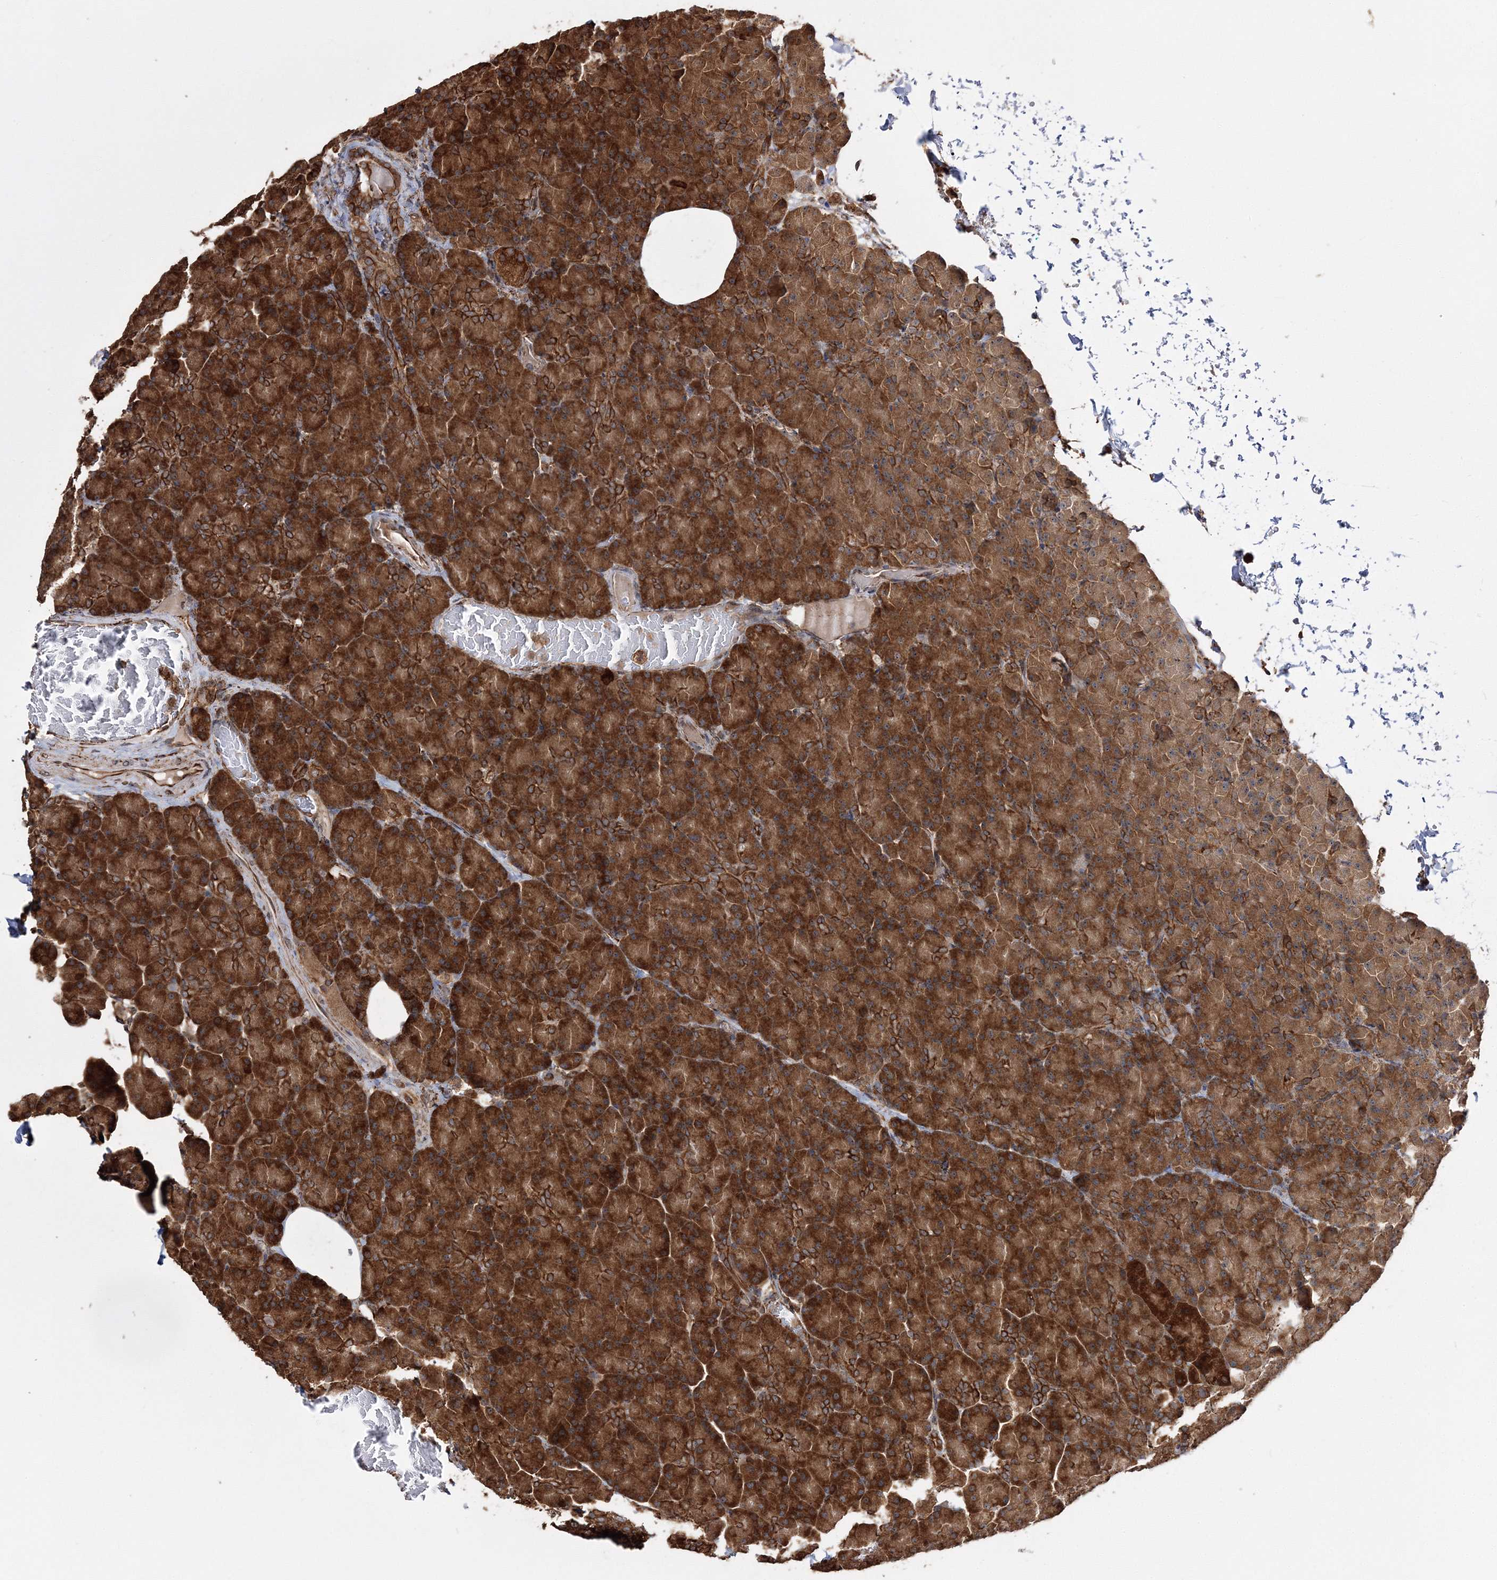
{"staining": {"intensity": "strong", "quantity": ">75%", "location": "cytoplasmic/membranous"}, "tissue": "pancreas", "cell_type": "Exocrine glandular cells", "image_type": "normal", "snomed": [{"axis": "morphology", "description": "Normal tissue, NOS"}, {"axis": "topography", "description": "Pancreas"}], "caption": "Pancreas was stained to show a protein in brown. There is high levels of strong cytoplasmic/membranous staining in approximately >75% of exocrine glandular cells. The staining was performed using DAB (3,3'-diaminobenzidine) to visualize the protein expression in brown, while the nuclei were stained in blue with hematoxylin (Magnification: 20x).", "gene": "SCRN3", "patient": {"sex": "female", "age": 43}}